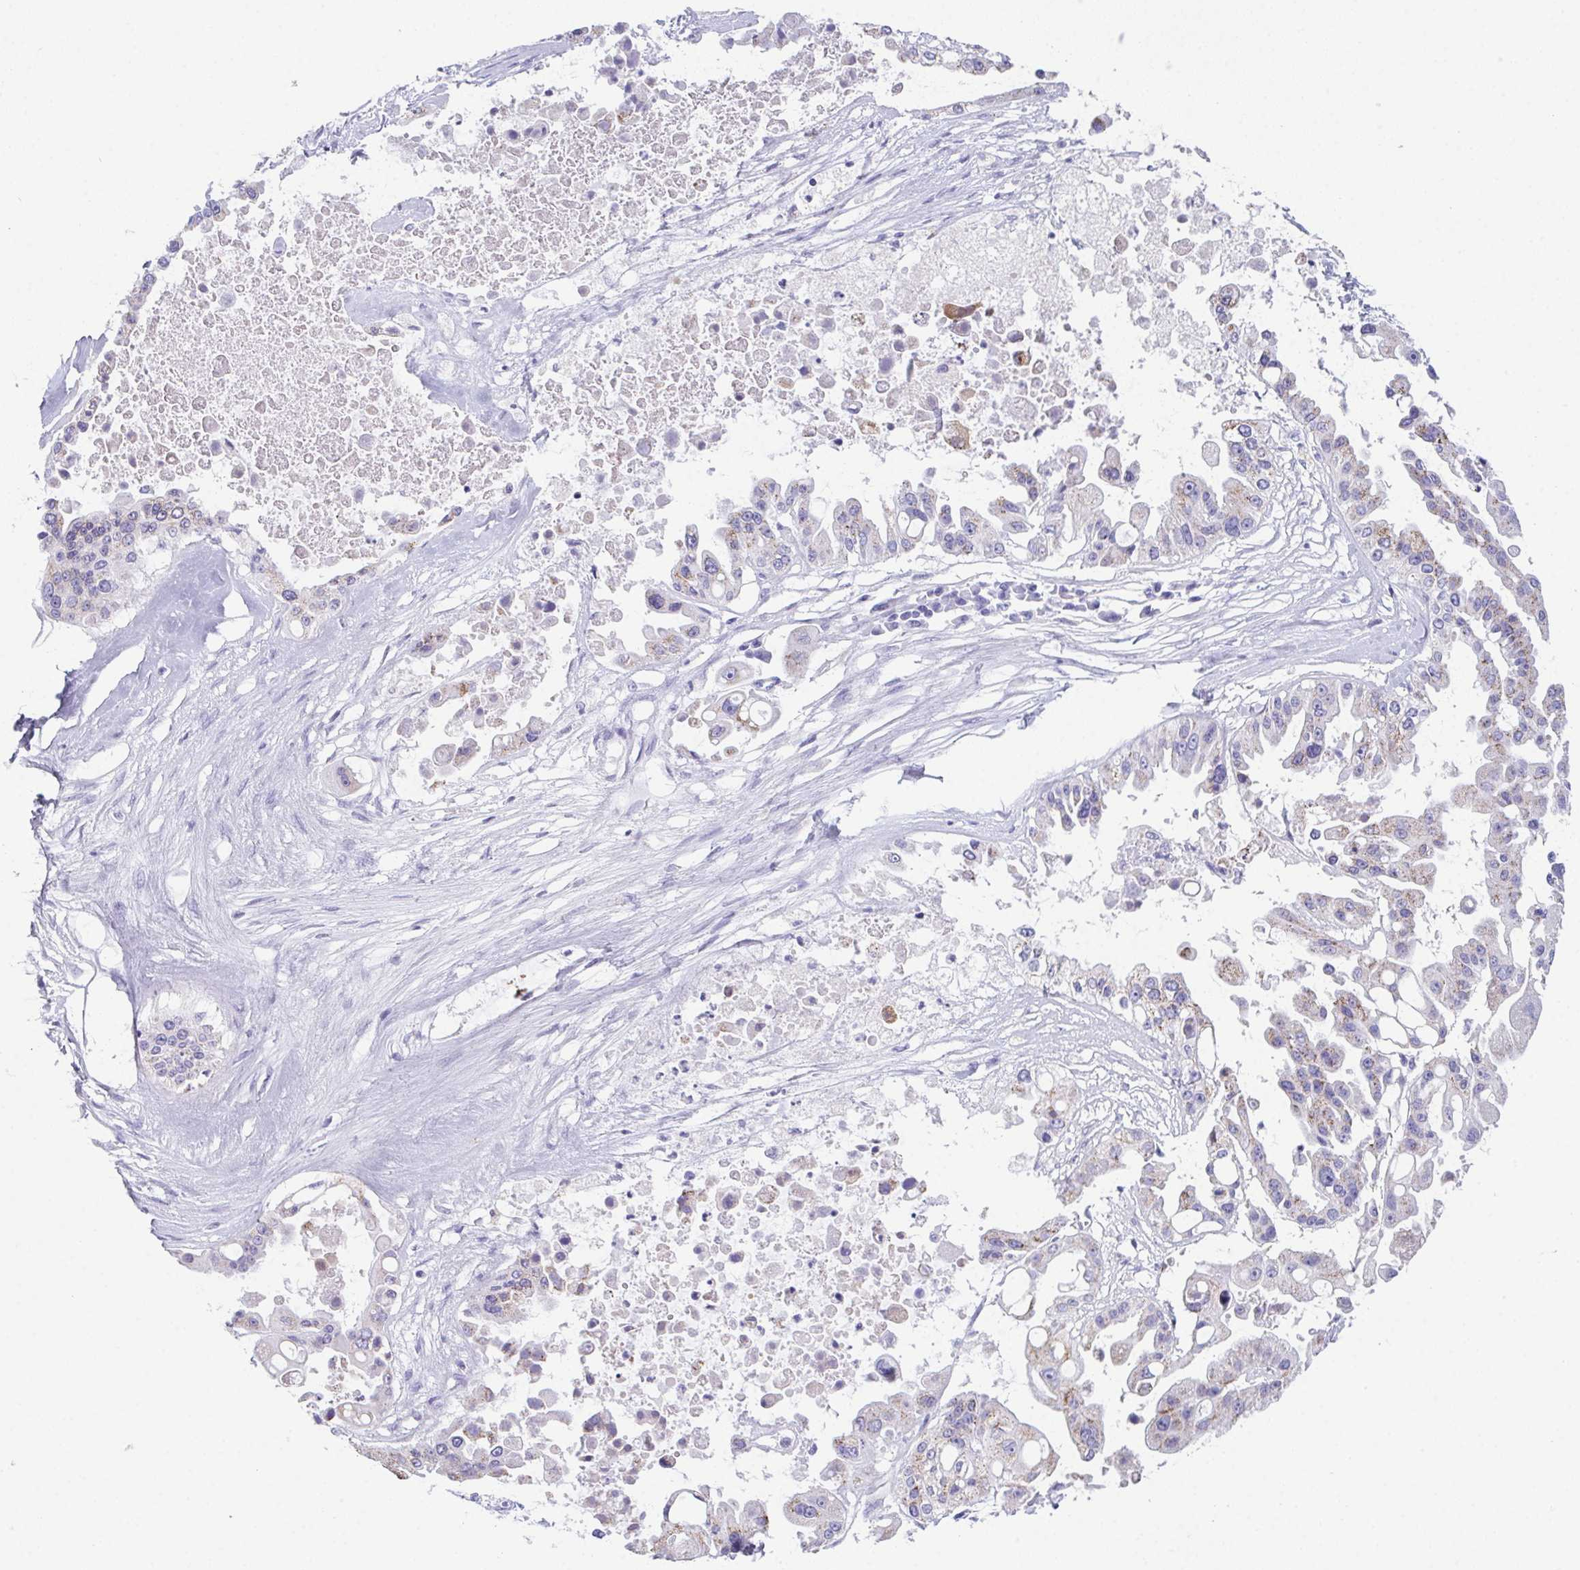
{"staining": {"intensity": "moderate", "quantity": "<25%", "location": "cytoplasmic/membranous"}, "tissue": "ovarian cancer", "cell_type": "Tumor cells", "image_type": "cancer", "snomed": [{"axis": "morphology", "description": "Cystadenocarcinoma, serous, NOS"}, {"axis": "topography", "description": "Ovary"}], "caption": "Immunohistochemical staining of ovarian serous cystadenocarcinoma shows low levels of moderate cytoplasmic/membranous expression in about <25% of tumor cells.", "gene": "TEX19", "patient": {"sex": "female", "age": 56}}